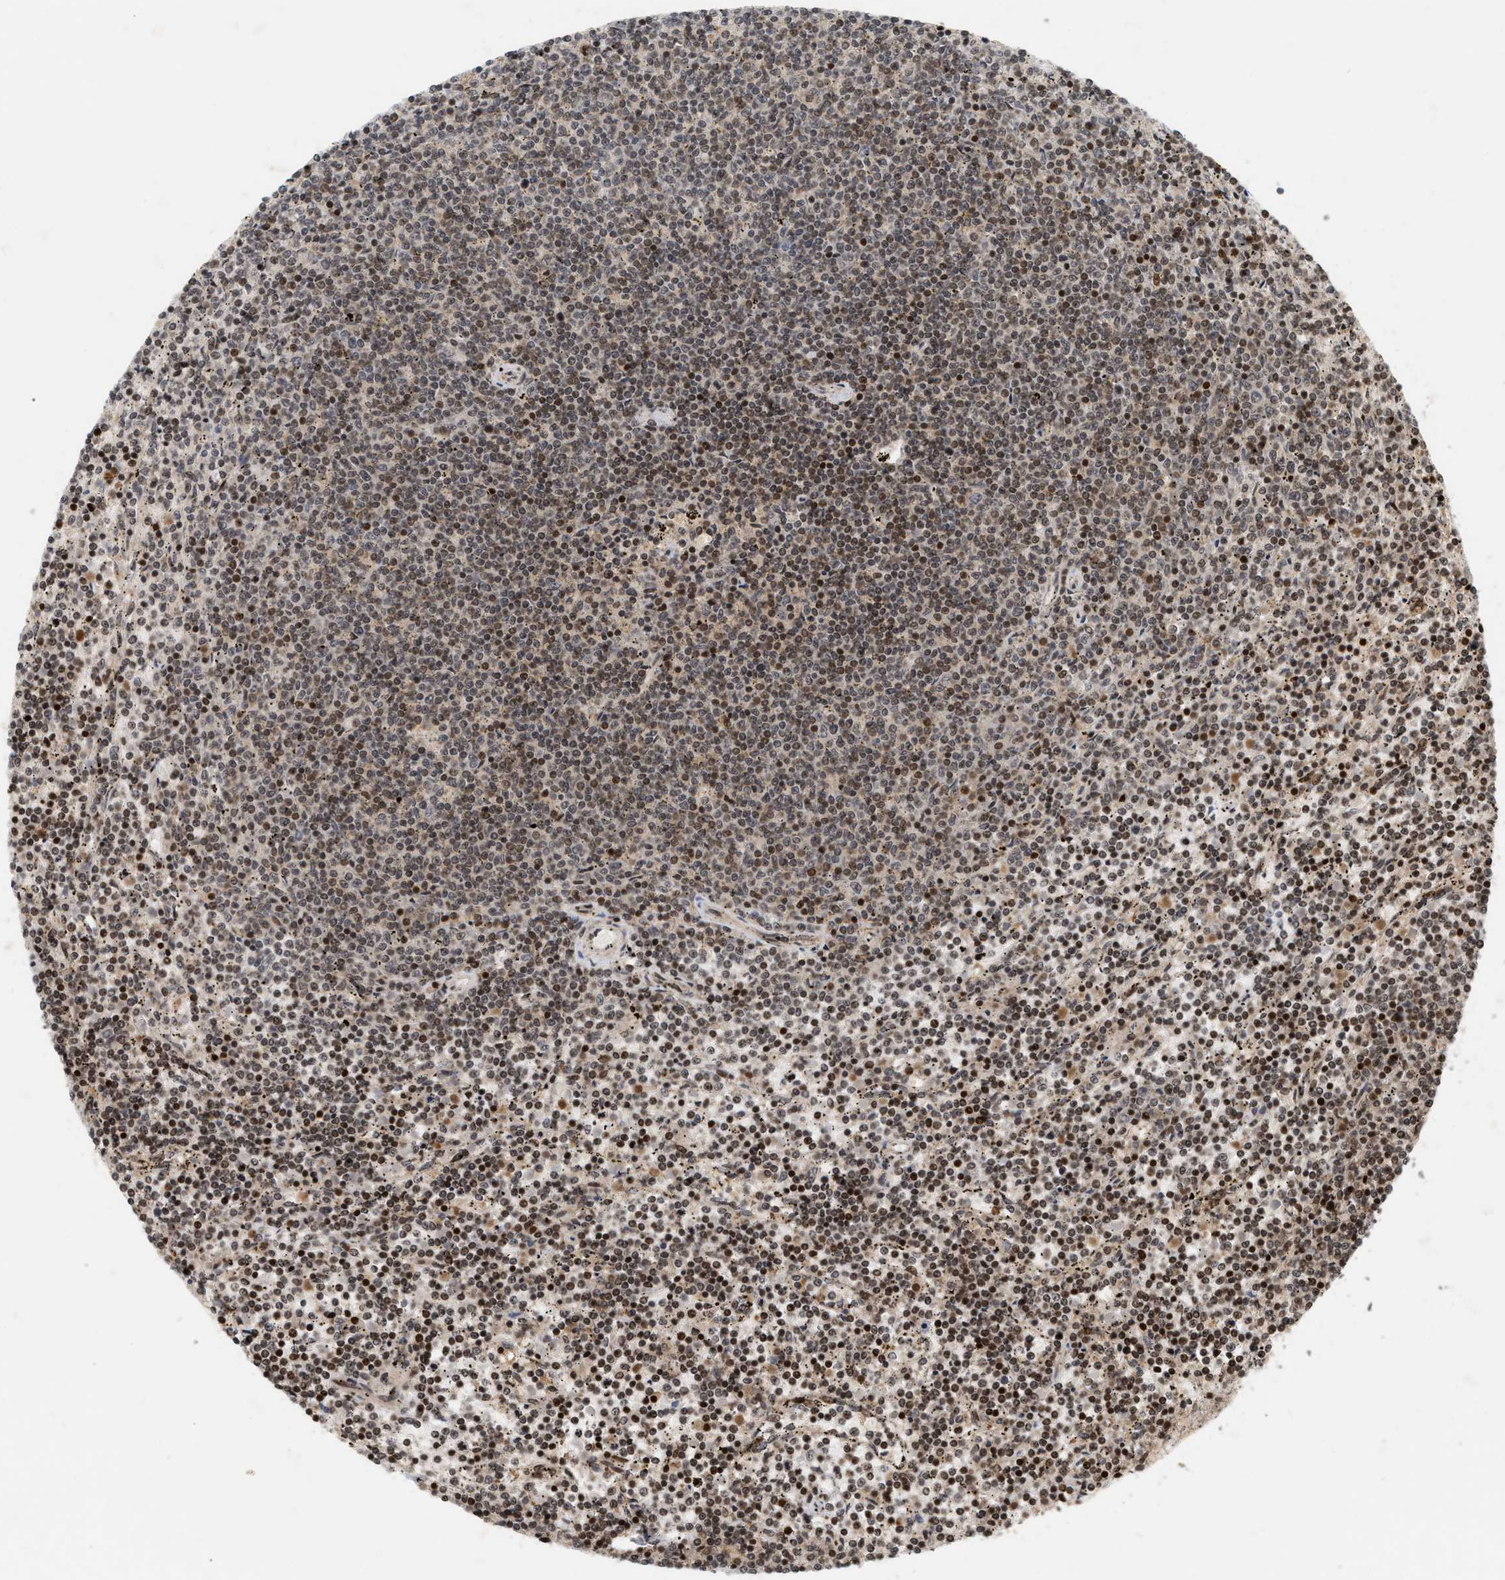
{"staining": {"intensity": "weak", "quantity": ">75%", "location": "nuclear"}, "tissue": "lymphoma", "cell_type": "Tumor cells", "image_type": "cancer", "snomed": [{"axis": "morphology", "description": "Malignant lymphoma, non-Hodgkin's type, Low grade"}, {"axis": "topography", "description": "Spleen"}], "caption": "Immunohistochemistry of lymphoma displays low levels of weak nuclear staining in about >75% of tumor cells. The staining is performed using DAB (3,3'-diaminobenzidine) brown chromogen to label protein expression. The nuclei are counter-stained blue using hematoxylin.", "gene": "NFE2L2", "patient": {"sex": "female", "age": 50}}